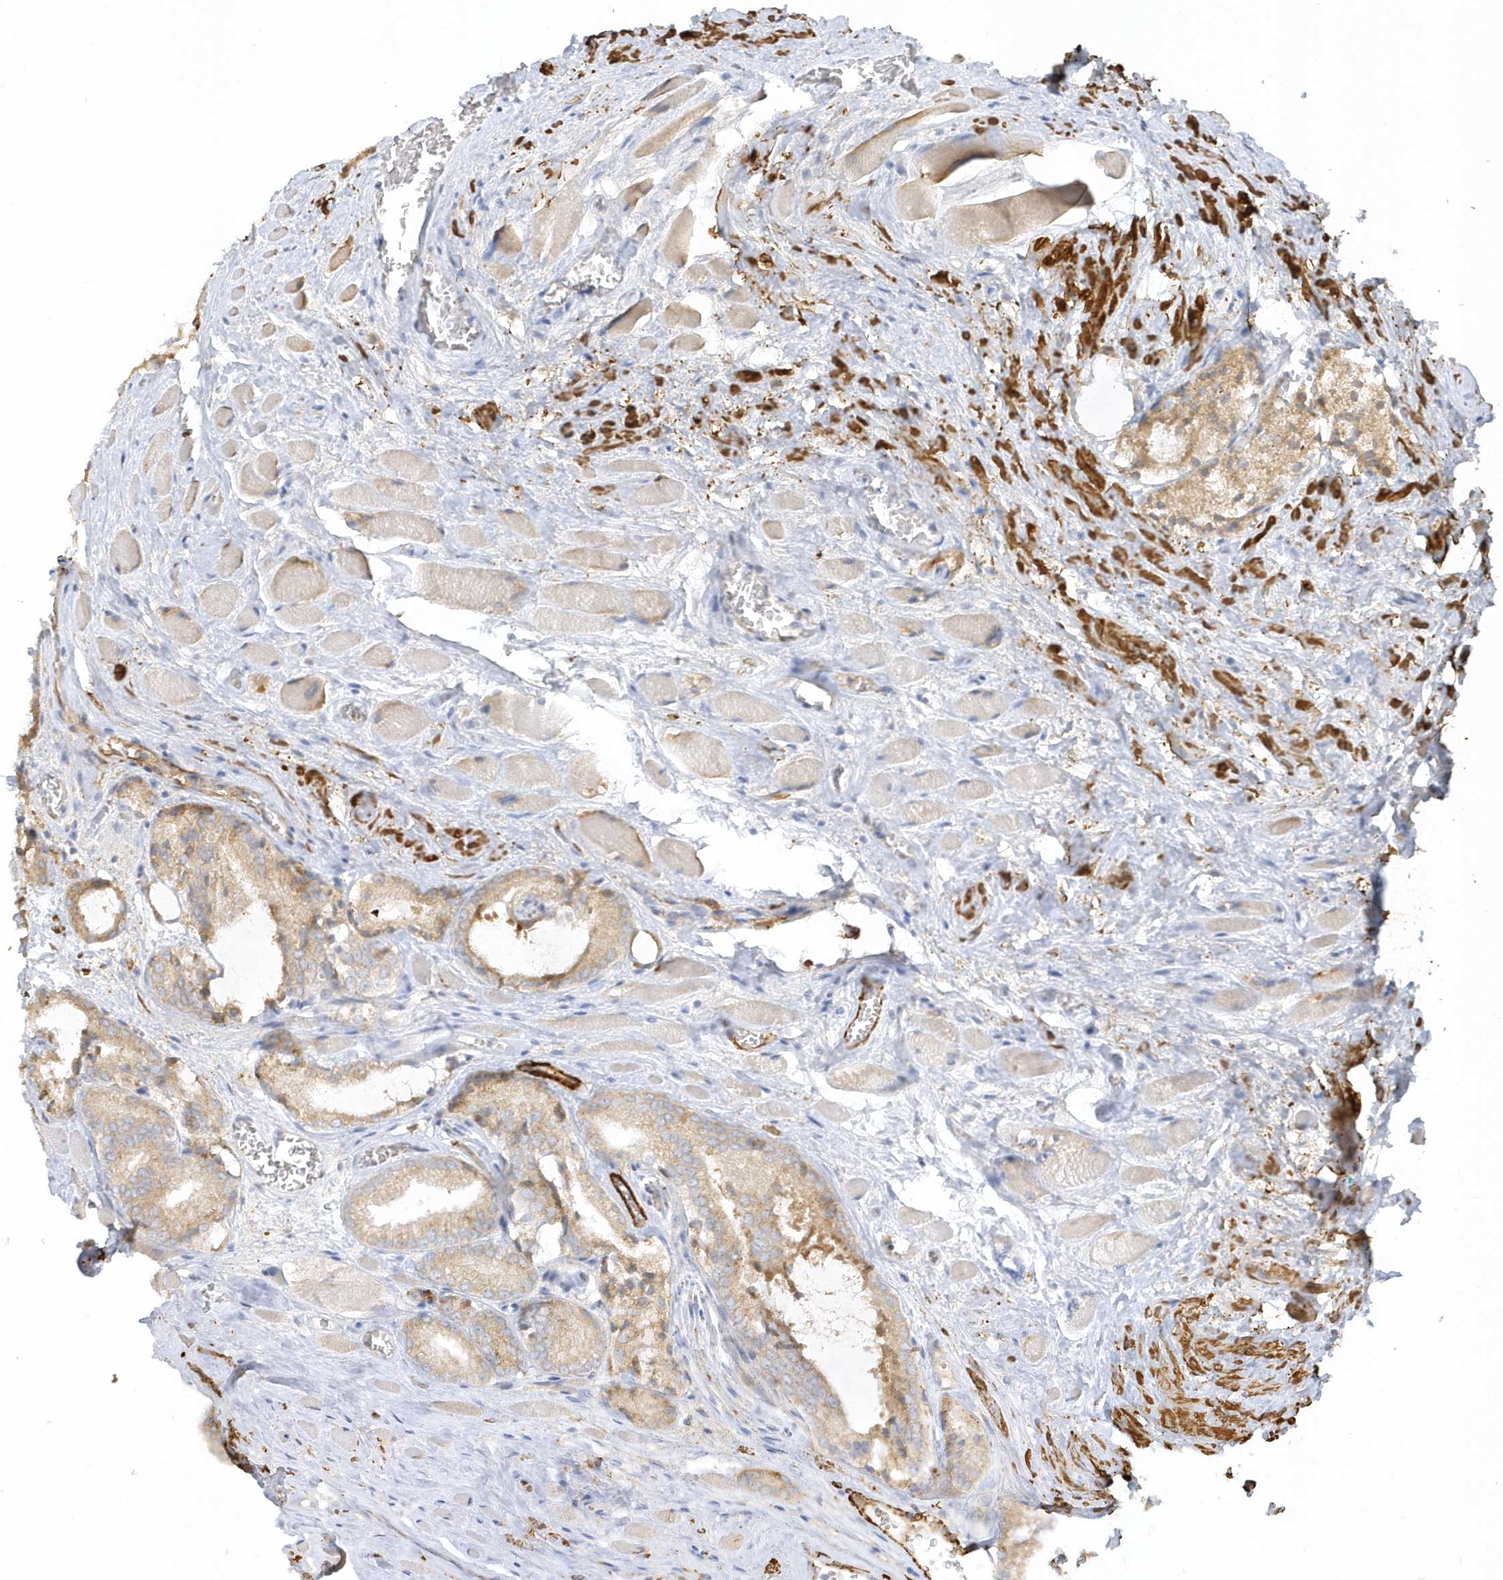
{"staining": {"intensity": "weak", "quantity": ">75%", "location": "cytoplasmic/membranous"}, "tissue": "prostate cancer", "cell_type": "Tumor cells", "image_type": "cancer", "snomed": [{"axis": "morphology", "description": "Adenocarcinoma, Low grade"}, {"axis": "topography", "description": "Prostate"}], "caption": "Prostate cancer stained with a protein marker demonstrates weak staining in tumor cells.", "gene": "THADA", "patient": {"sex": "male", "age": 67}}